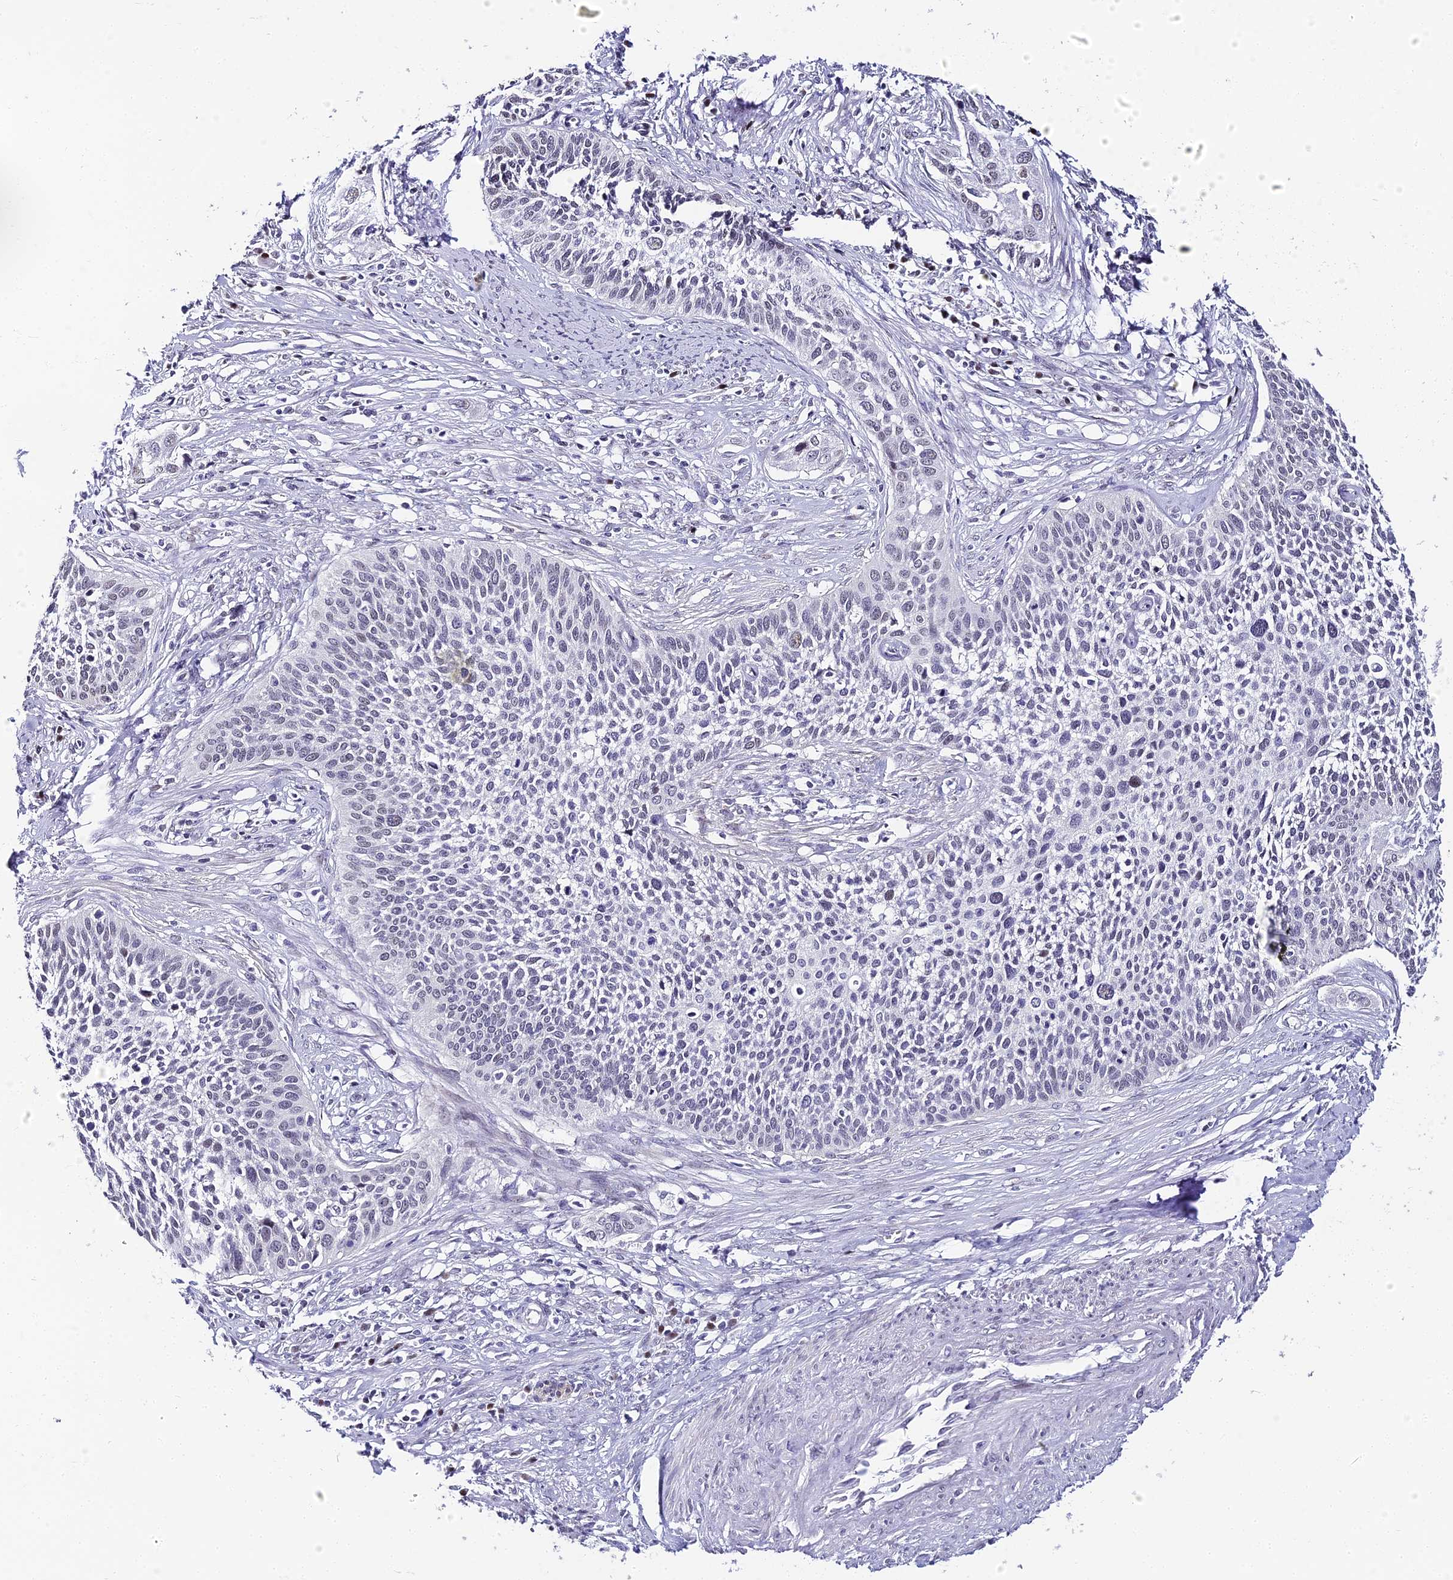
{"staining": {"intensity": "negative", "quantity": "none", "location": "none"}, "tissue": "cervical cancer", "cell_type": "Tumor cells", "image_type": "cancer", "snomed": [{"axis": "morphology", "description": "Squamous cell carcinoma, NOS"}, {"axis": "topography", "description": "Cervix"}], "caption": "This image is of cervical cancer stained with immunohistochemistry to label a protein in brown with the nuclei are counter-stained blue. There is no staining in tumor cells.", "gene": "ABHD14A-ACY1", "patient": {"sex": "female", "age": 34}}